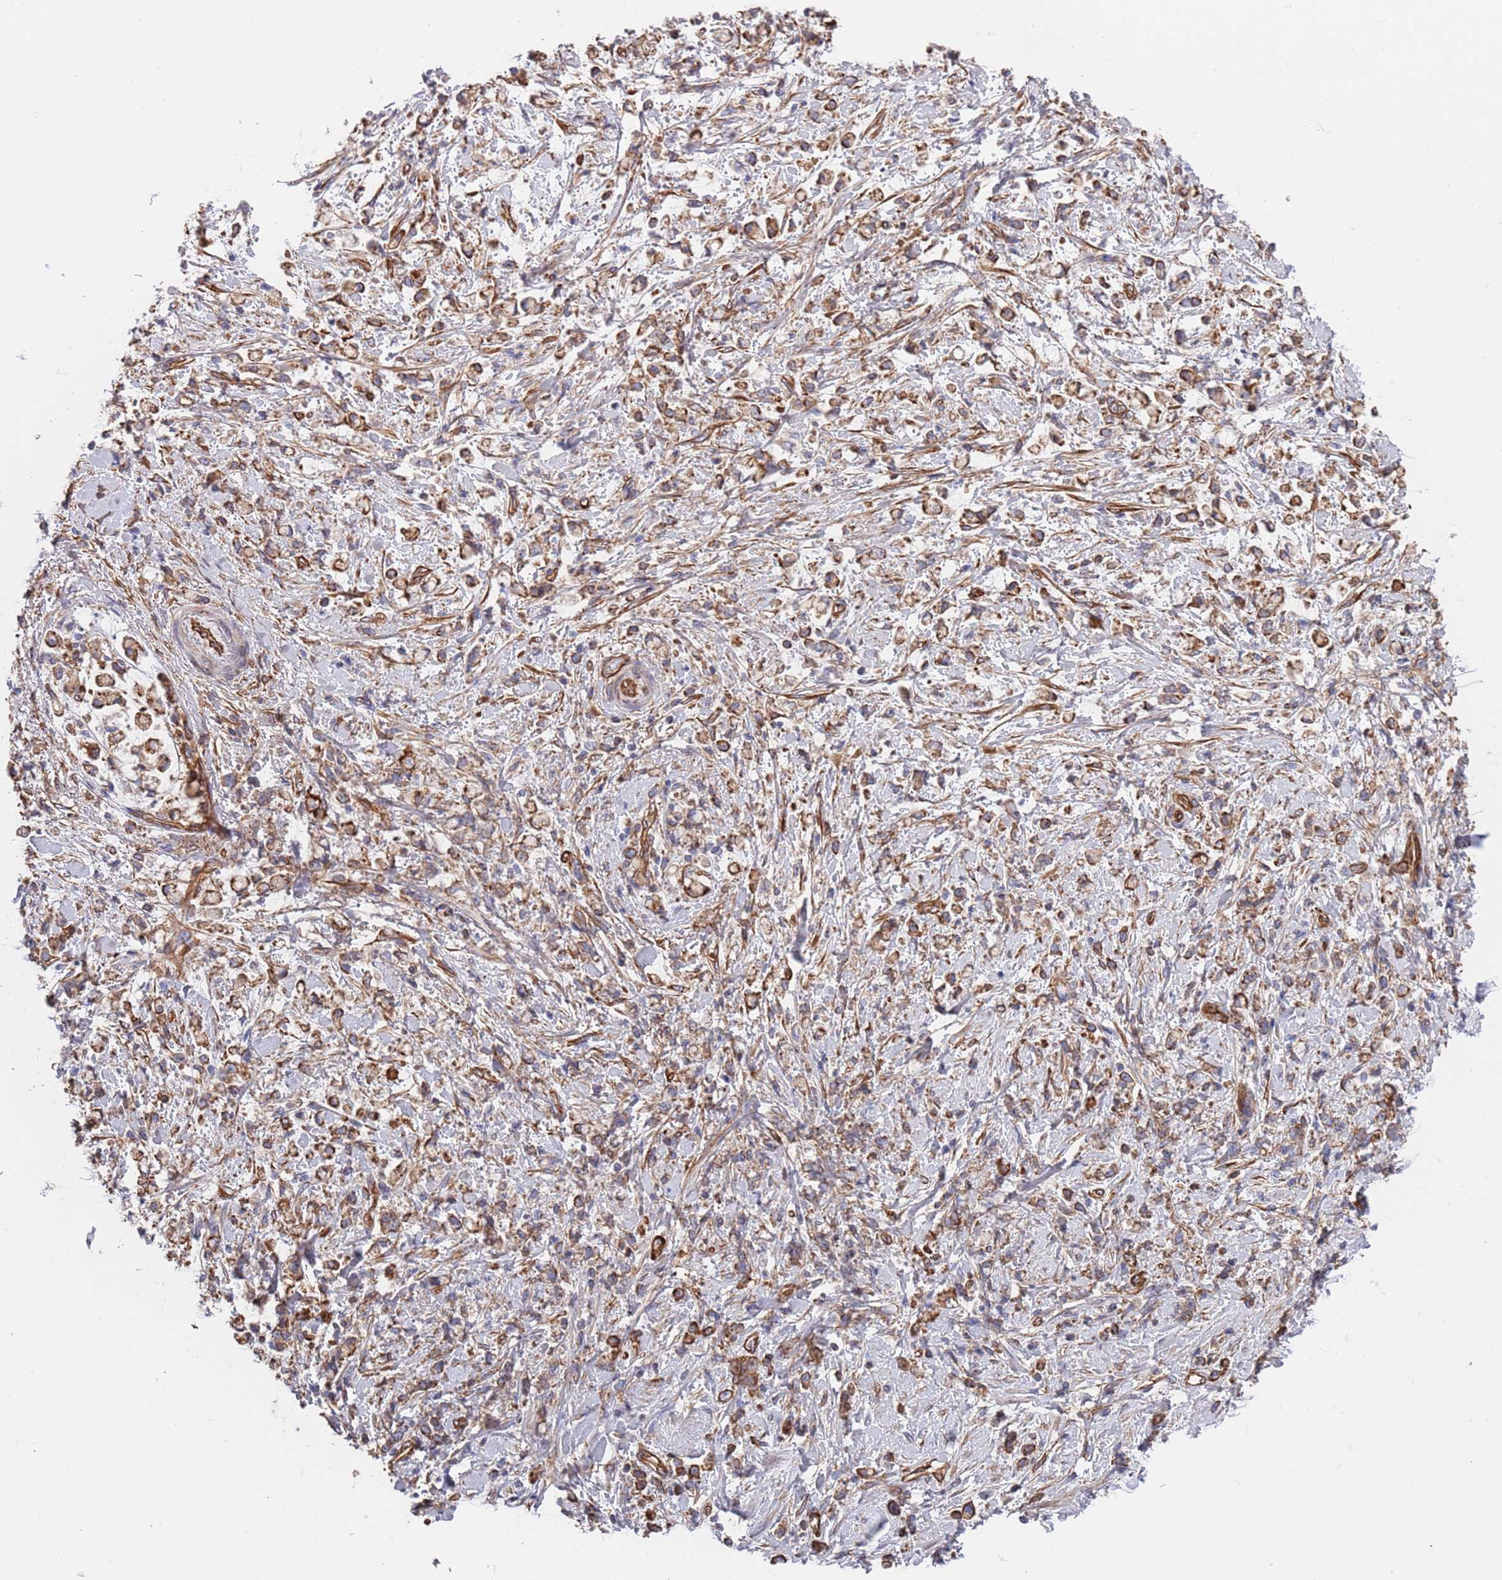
{"staining": {"intensity": "moderate", "quantity": ">75%", "location": "cytoplasmic/membranous"}, "tissue": "stomach cancer", "cell_type": "Tumor cells", "image_type": "cancer", "snomed": [{"axis": "morphology", "description": "Adenocarcinoma, NOS"}, {"axis": "topography", "description": "Stomach"}], "caption": "DAB (3,3'-diaminobenzidine) immunohistochemical staining of human stomach adenocarcinoma exhibits moderate cytoplasmic/membranous protein staining in approximately >75% of tumor cells.", "gene": "JAKMIP2", "patient": {"sex": "female", "age": 60}}